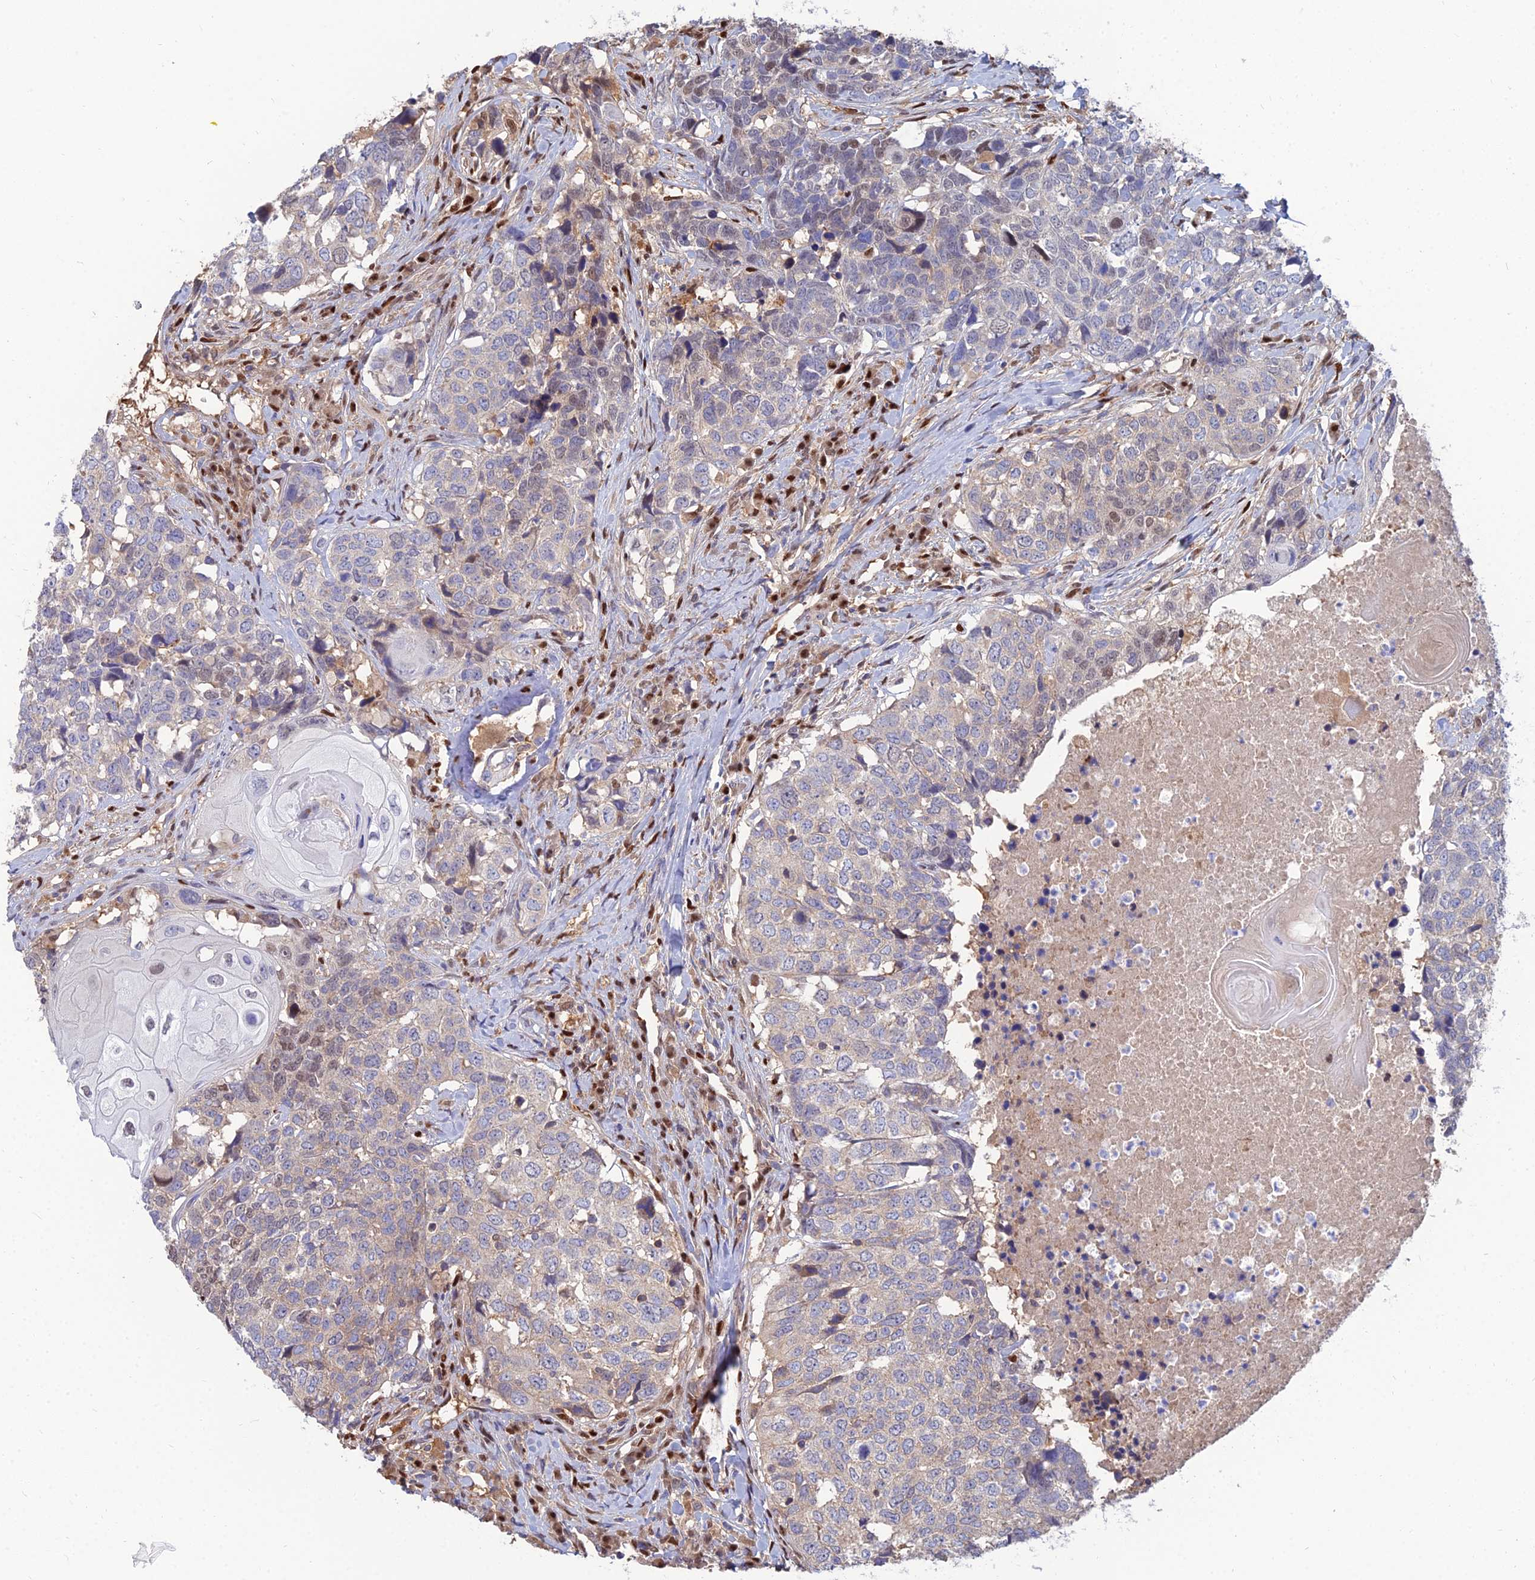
{"staining": {"intensity": "weak", "quantity": "<25%", "location": "nuclear"}, "tissue": "head and neck cancer", "cell_type": "Tumor cells", "image_type": "cancer", "snomed": [{"axis": "morphology", "description": "Squamous cell carcinoma, NOS"}, {"axis": "topography", "description": "Head-Neck"}], "caption": "Human head and neck cancer (squamous cell carcinoma) stained for a protein using IHC exhibits no positivity in tumor cells.", "gene": "DNPEP", "patient": {"sex": "male", "age": 66}}